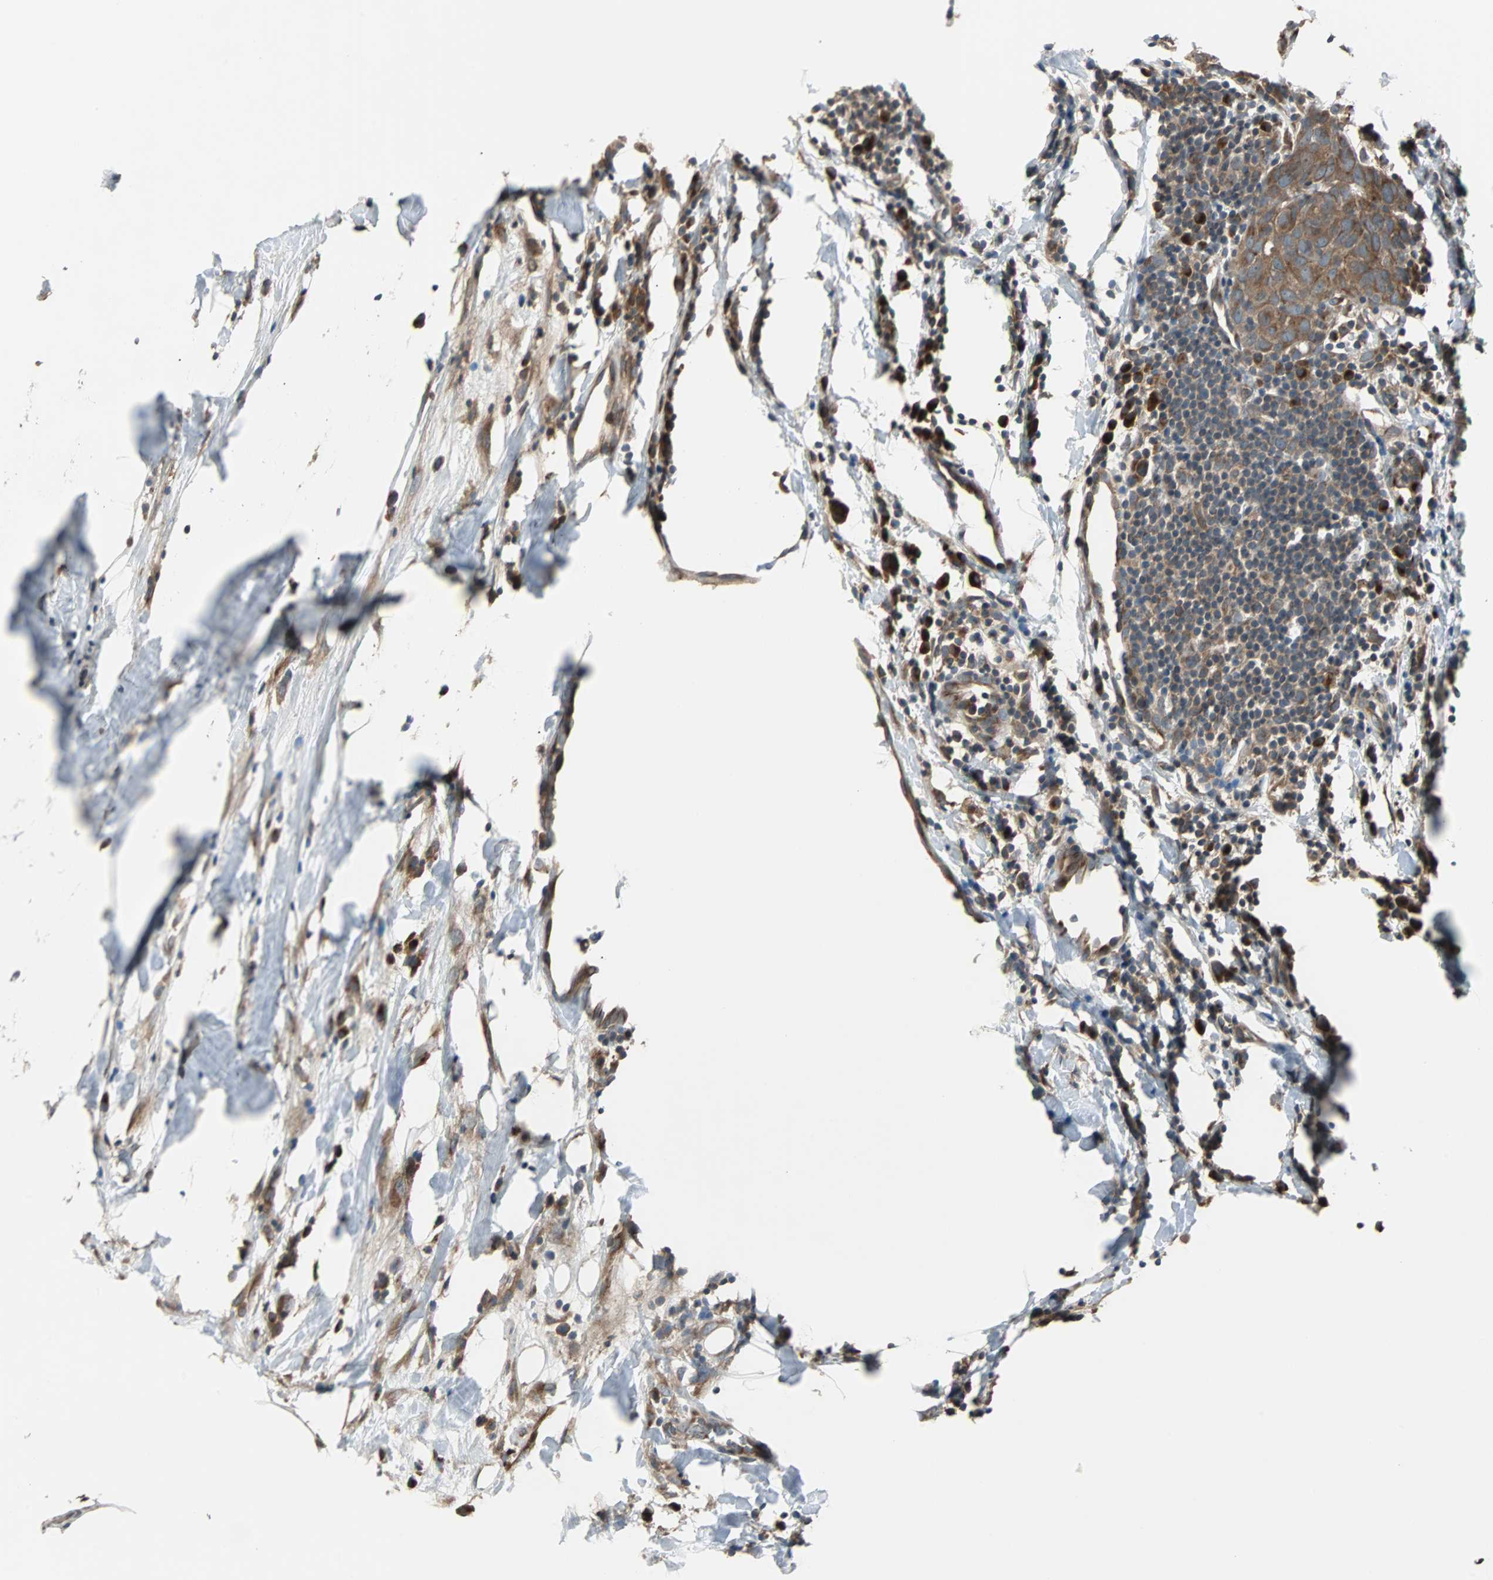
{"staining": {"intensity": "moderate", "quantity": ">75%", "location": "cytoplasmic/membranous"}, "tissue": "breast cancer", "cell_type": "Tumor cells", "image_type": "cancer", "snomed": [{"axis": "morphology", "description": "Duct carcinoma"}, {"axis": "topography", "description": "Breast"}], "caption": "Immunohistochemistry staining of breast intraductal carcinoma, which shows medium levels of moderate cytoplasmic/membranous expression in approximately >75% of tumor cells indicating moderate cytoplasmic/membranous protein expression. The staining was performed using DAB (3,3'-diaminobenzidine) (brown) for protein detection and nuclei were counterstained in hematoxylin (blue).", "gene": "ARF1", "patient": {"sex": "female", "age": 37}}